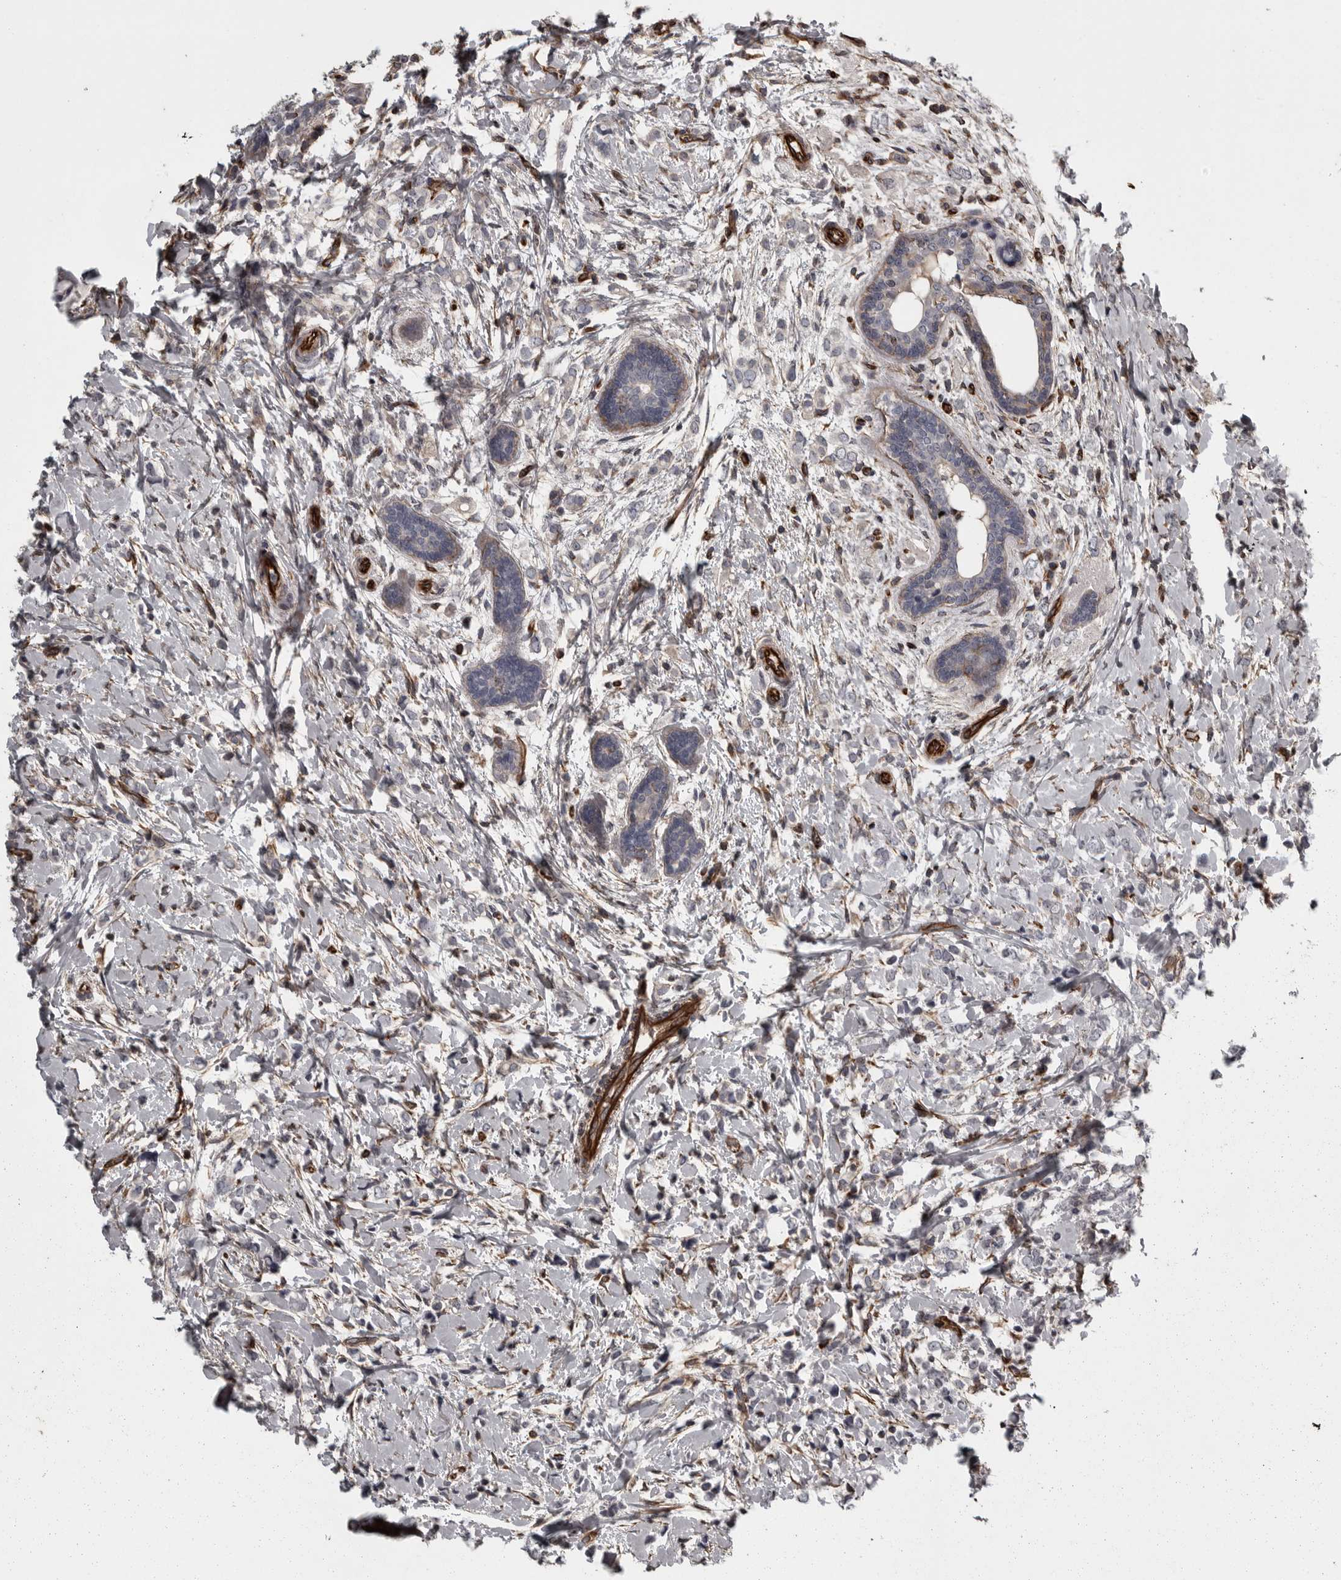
{"staining": {"intensity": "negative", "quantity": "none", "location": "none"}, "tissue": "breast cancer", "cell_type": "Tumor cells", "image_type": "cancer", "snomed": [{"axis": "morphology", "description": "Normal tissue, NOS"}, {"axis": "morphology", "description": "Lobular carcinoma"}, {"axis": "topography", "description": "Breast"}], "caption": "Breast cancer was stained to show a protein in brown. There is no significant expression in tumor cells.", "gene": "FAAP100", "patient": {"sex": "female", "age": 47}}